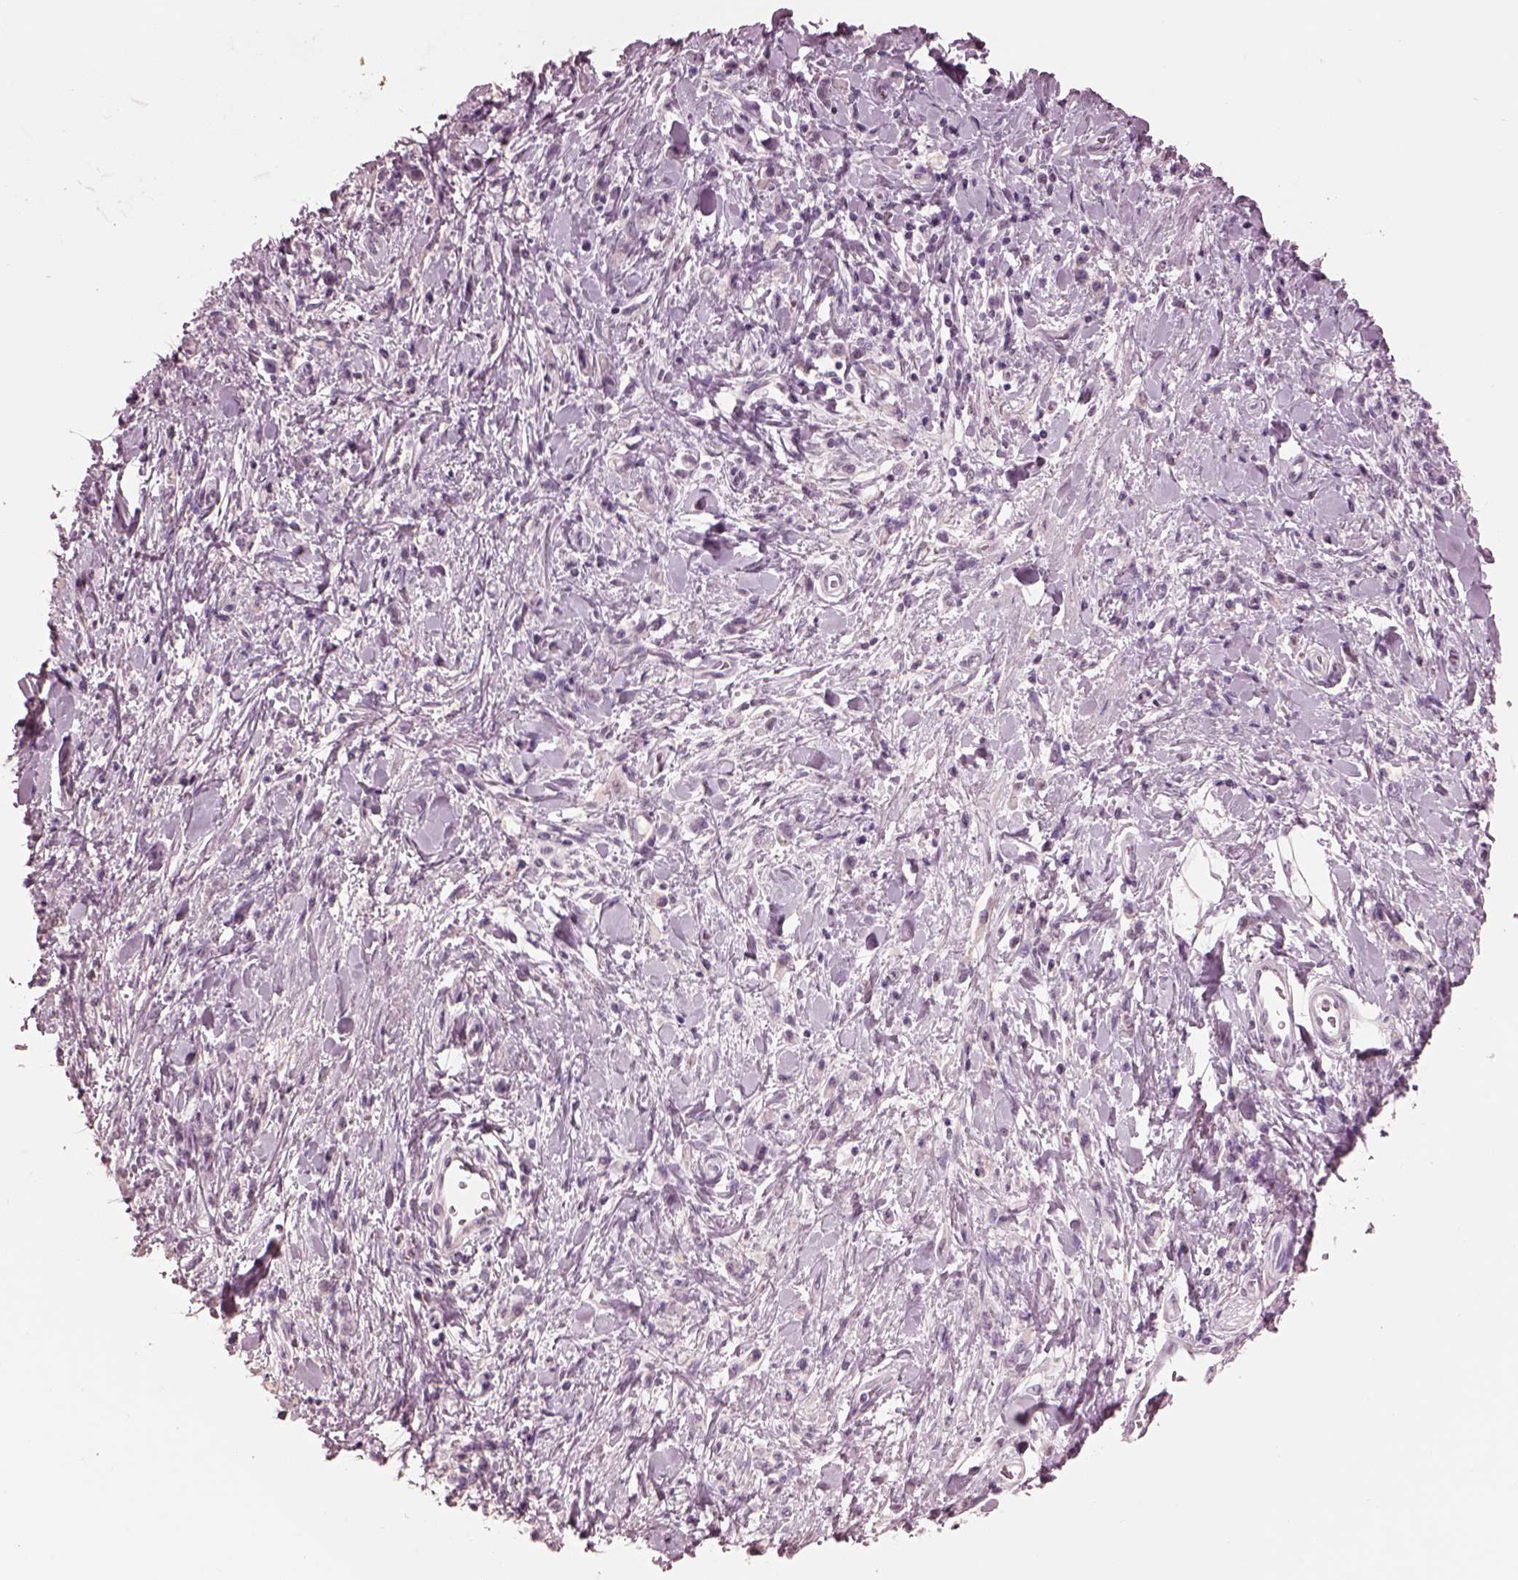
{"staining": {"intensity": "negative", "quantity": "none", "location": "none"}, "tissue": "stomach cancer", "cell_type": "Tumor cells", "image_type": "cancer", "snomed": [{"axis": "morphology", "description": "Adenocarcinoma, NOS"}, {"axis": "topography", "description": "Stomach"}], "caption": "IHC photomicrograph of neoplastic tissue: stomach cancer (adenocarcinoma) stained with DAB (3,3'-diaminobenzidine) demonstrates no significant protein expression in tumor cells.", "gene": "GARIN4", "patient": {"sex": "male", "age": 77}}